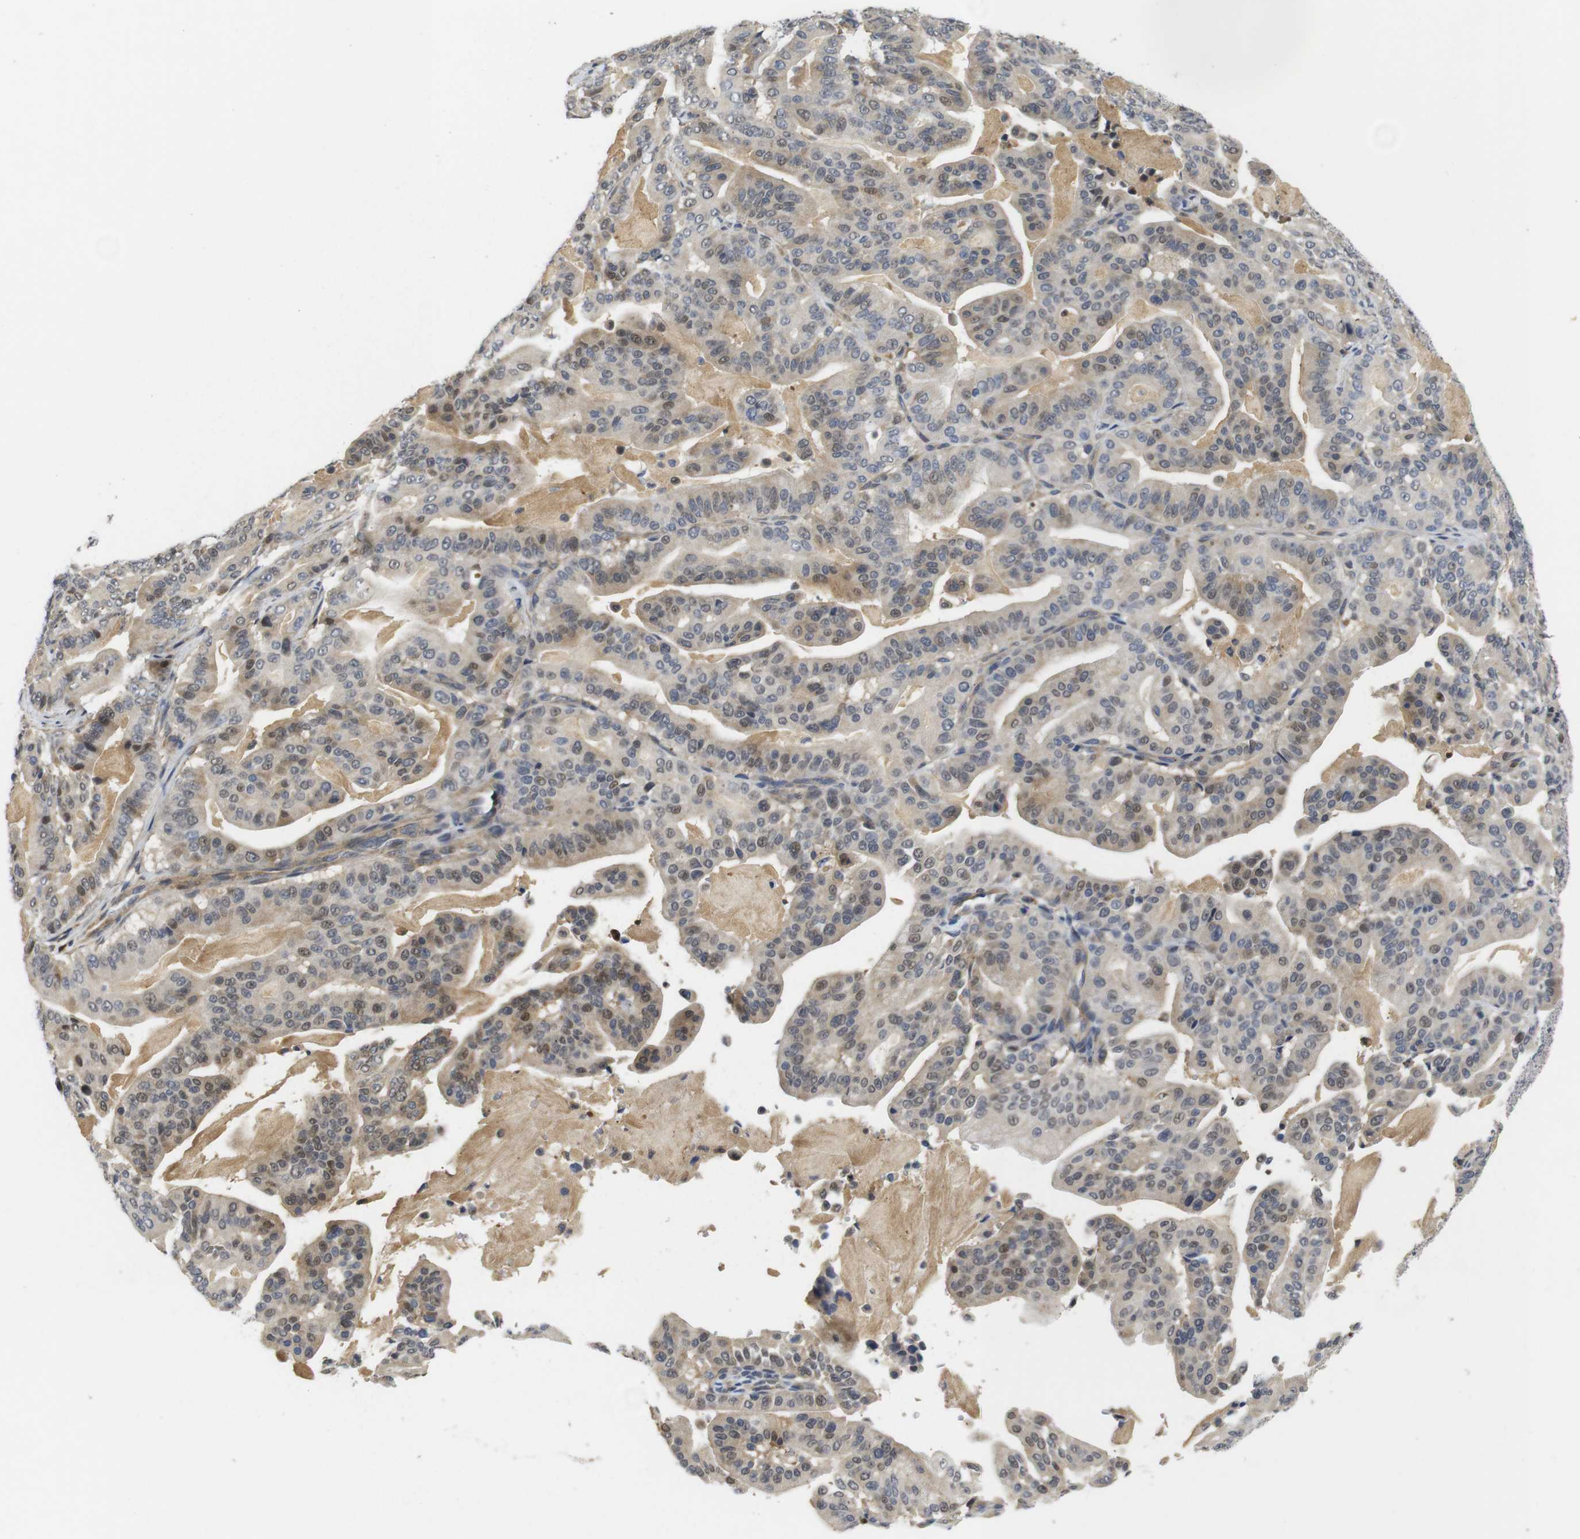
{"staining": {"intensity": "moderate", "quantity": "25%-75%", "location": "nuclear"}, "tissue": "pancreatic cancer", "cell_type": "Tumor cells", "image_type": "cancer", "snomed": [{"axis": "morphology", "description": "Adenocarcinoma, NOS"}, {"axis": "topography", "description": "Pancreas"}], "caption": "The immunohistochemical stain shows moderate nuclear positivity in tumor cells of pancreatic cancer tissue. The staining is performed using DAB (3,3'-diaminobenzidine) brown chromogen to label protein expression. The nuclei are counter-stained blue using hematoxylin.", "gene": "FNTA", "patient": {"sex": "male", "age": 63}}